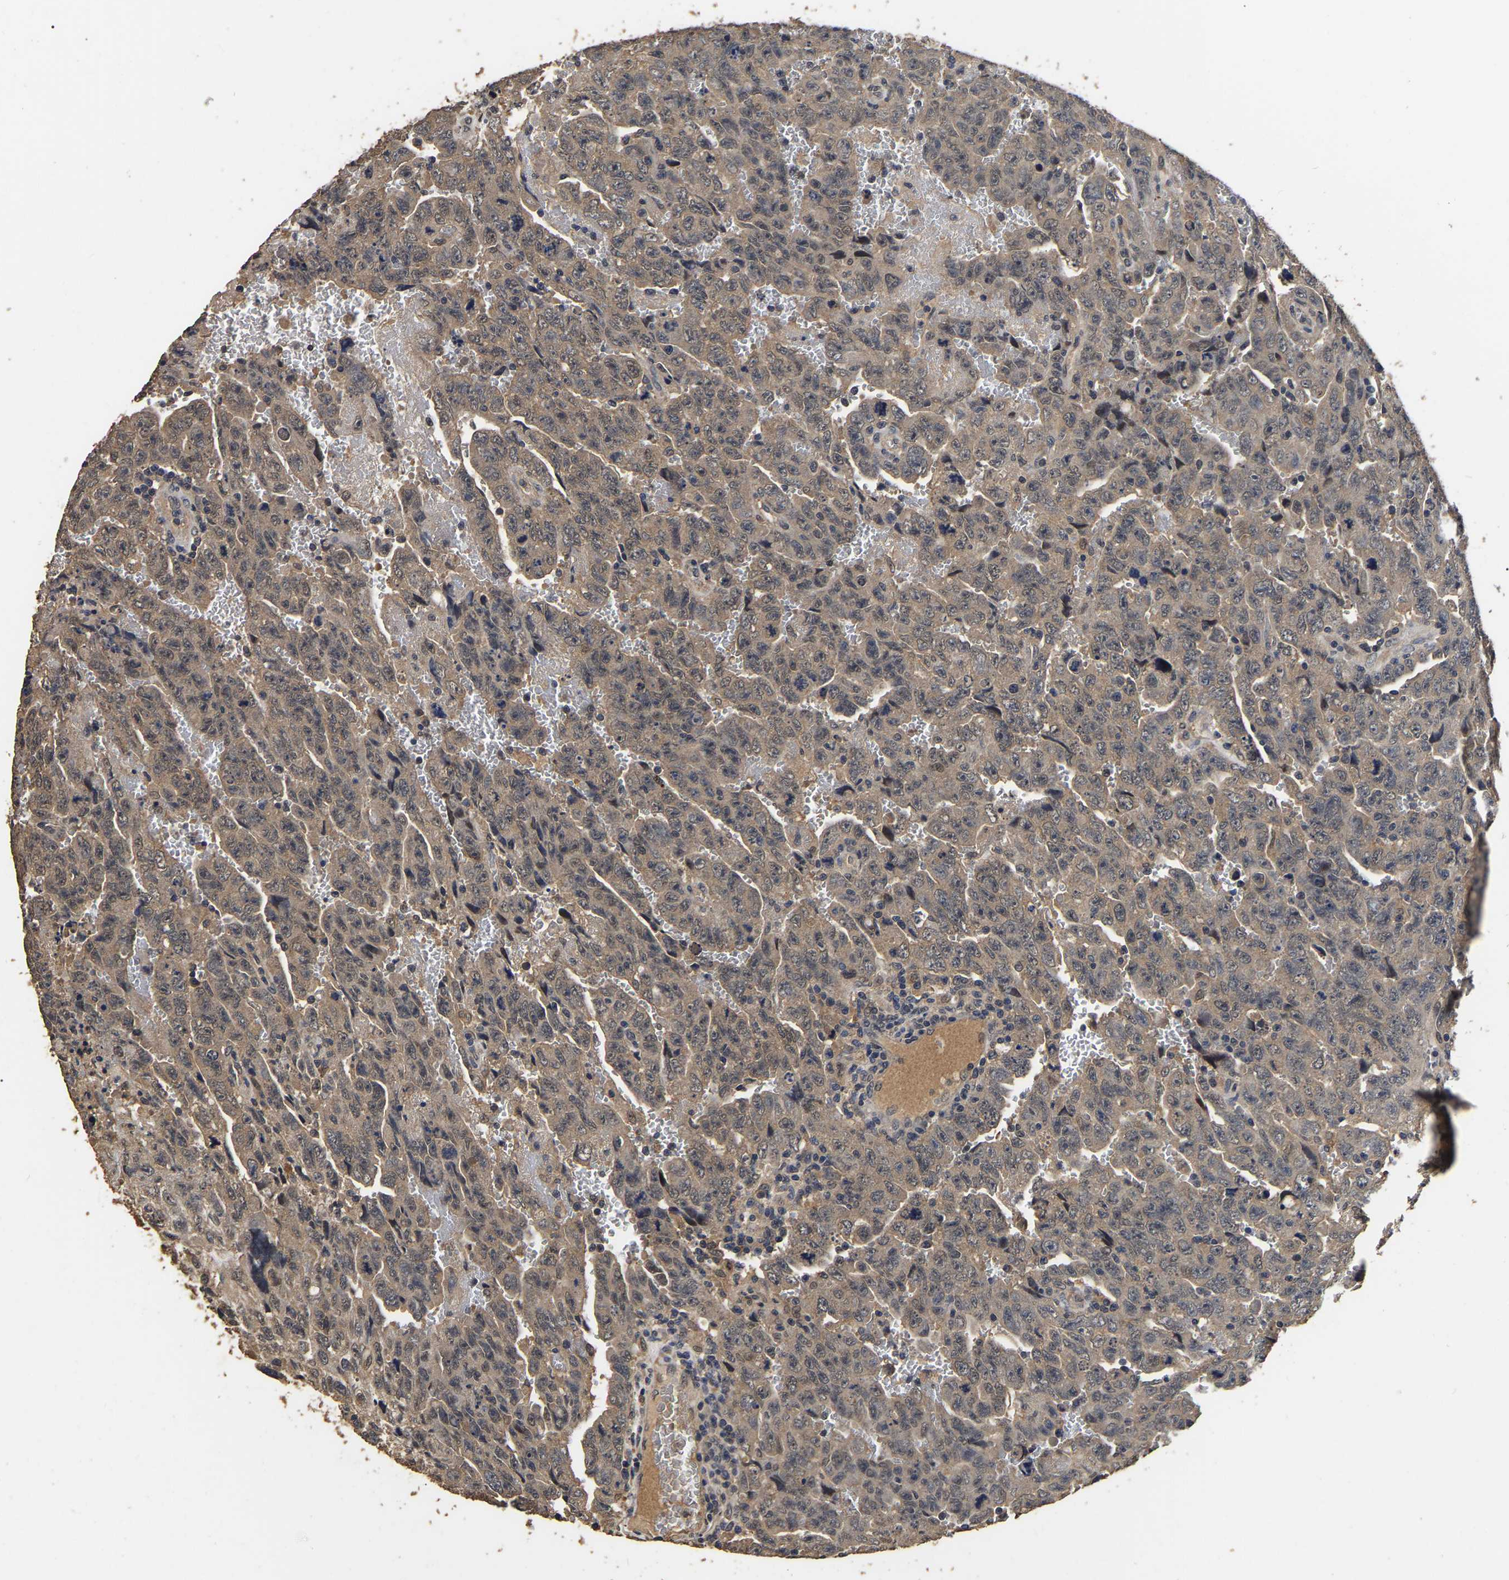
{"staining": {"intensity": "weak", "quantity": ">75%", "location": "cytoplasmic/membranous"}, "tissue": "testis cancer", "cell_type": "Tumor cells", "image_type": "cancer", "snomed": [{"axis": "morphology", "description": "Carcinoma, Embryonal, NOS"}, {"axis": "topography", "description": "Testis"}], "caption": "High-magnification brightfield microscopy of testis cancer (embryonal carcinoma) stained with DAB (brown) and counterstained with hematoxylin (blue). tumor cells exhibit weak cytoplasmic/membranous positivity is present in about>75% of cells.", "gene": "STK32C", "patient": {"sex": "male", "age": 28}}